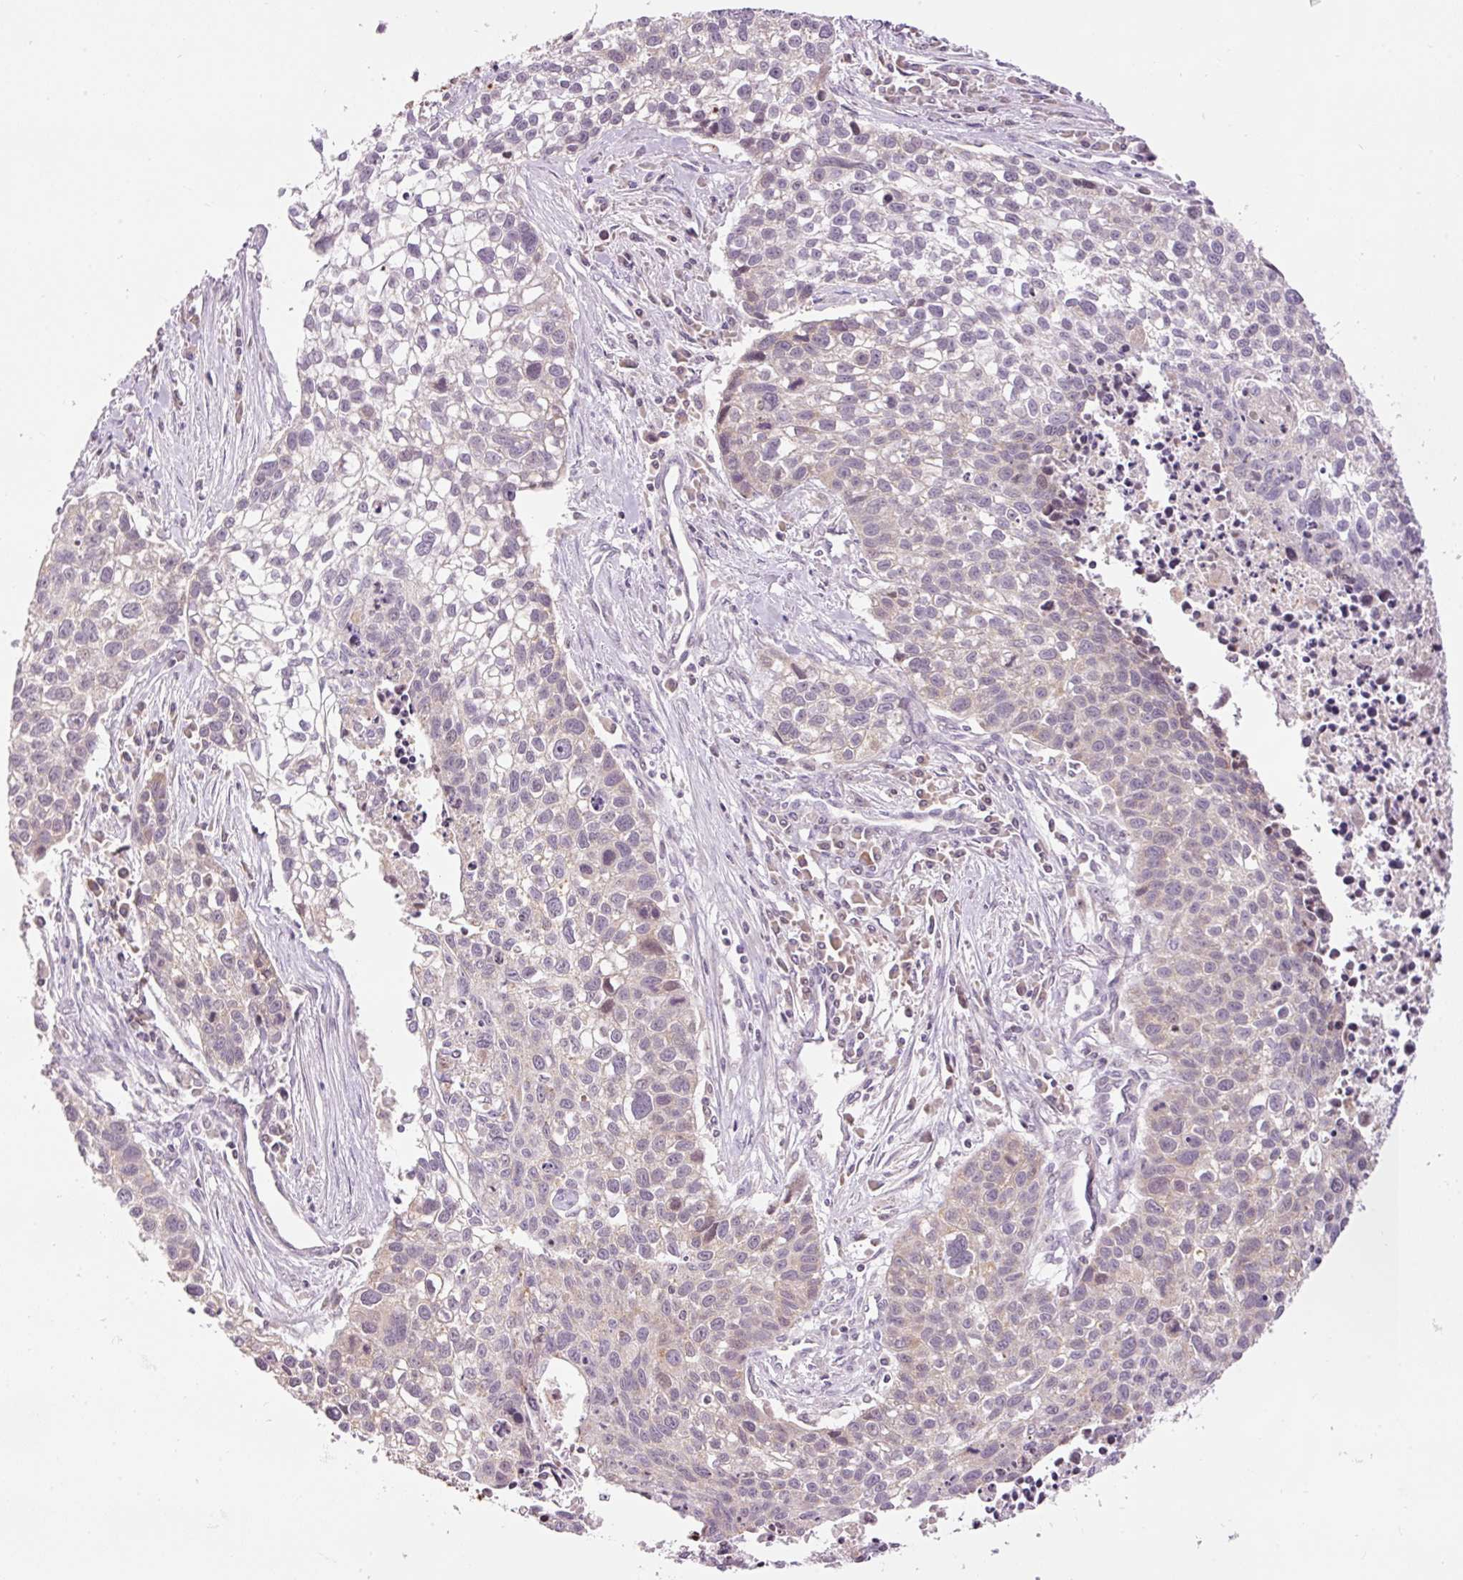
{"staining": {"intensity": "negative", "quantity": "none", "location": "none"}, "tissue": "lung cancer", "cell_type": "Tumor cells", "image_type": "cancer", "snomed": [{"axis": "morphology", "description": "Squamous cell carcinoma, NOS"}, {"axis": "topography", "description": "Lung"}], "caption": "This is an immunohistochemistry (IHC) photomicrograph of human lung cancer (squamous cell carcinoma). There is no staining in tumor cells.", "gene": "ABHD11", "patient": {"sex": "male", "age": 74}}